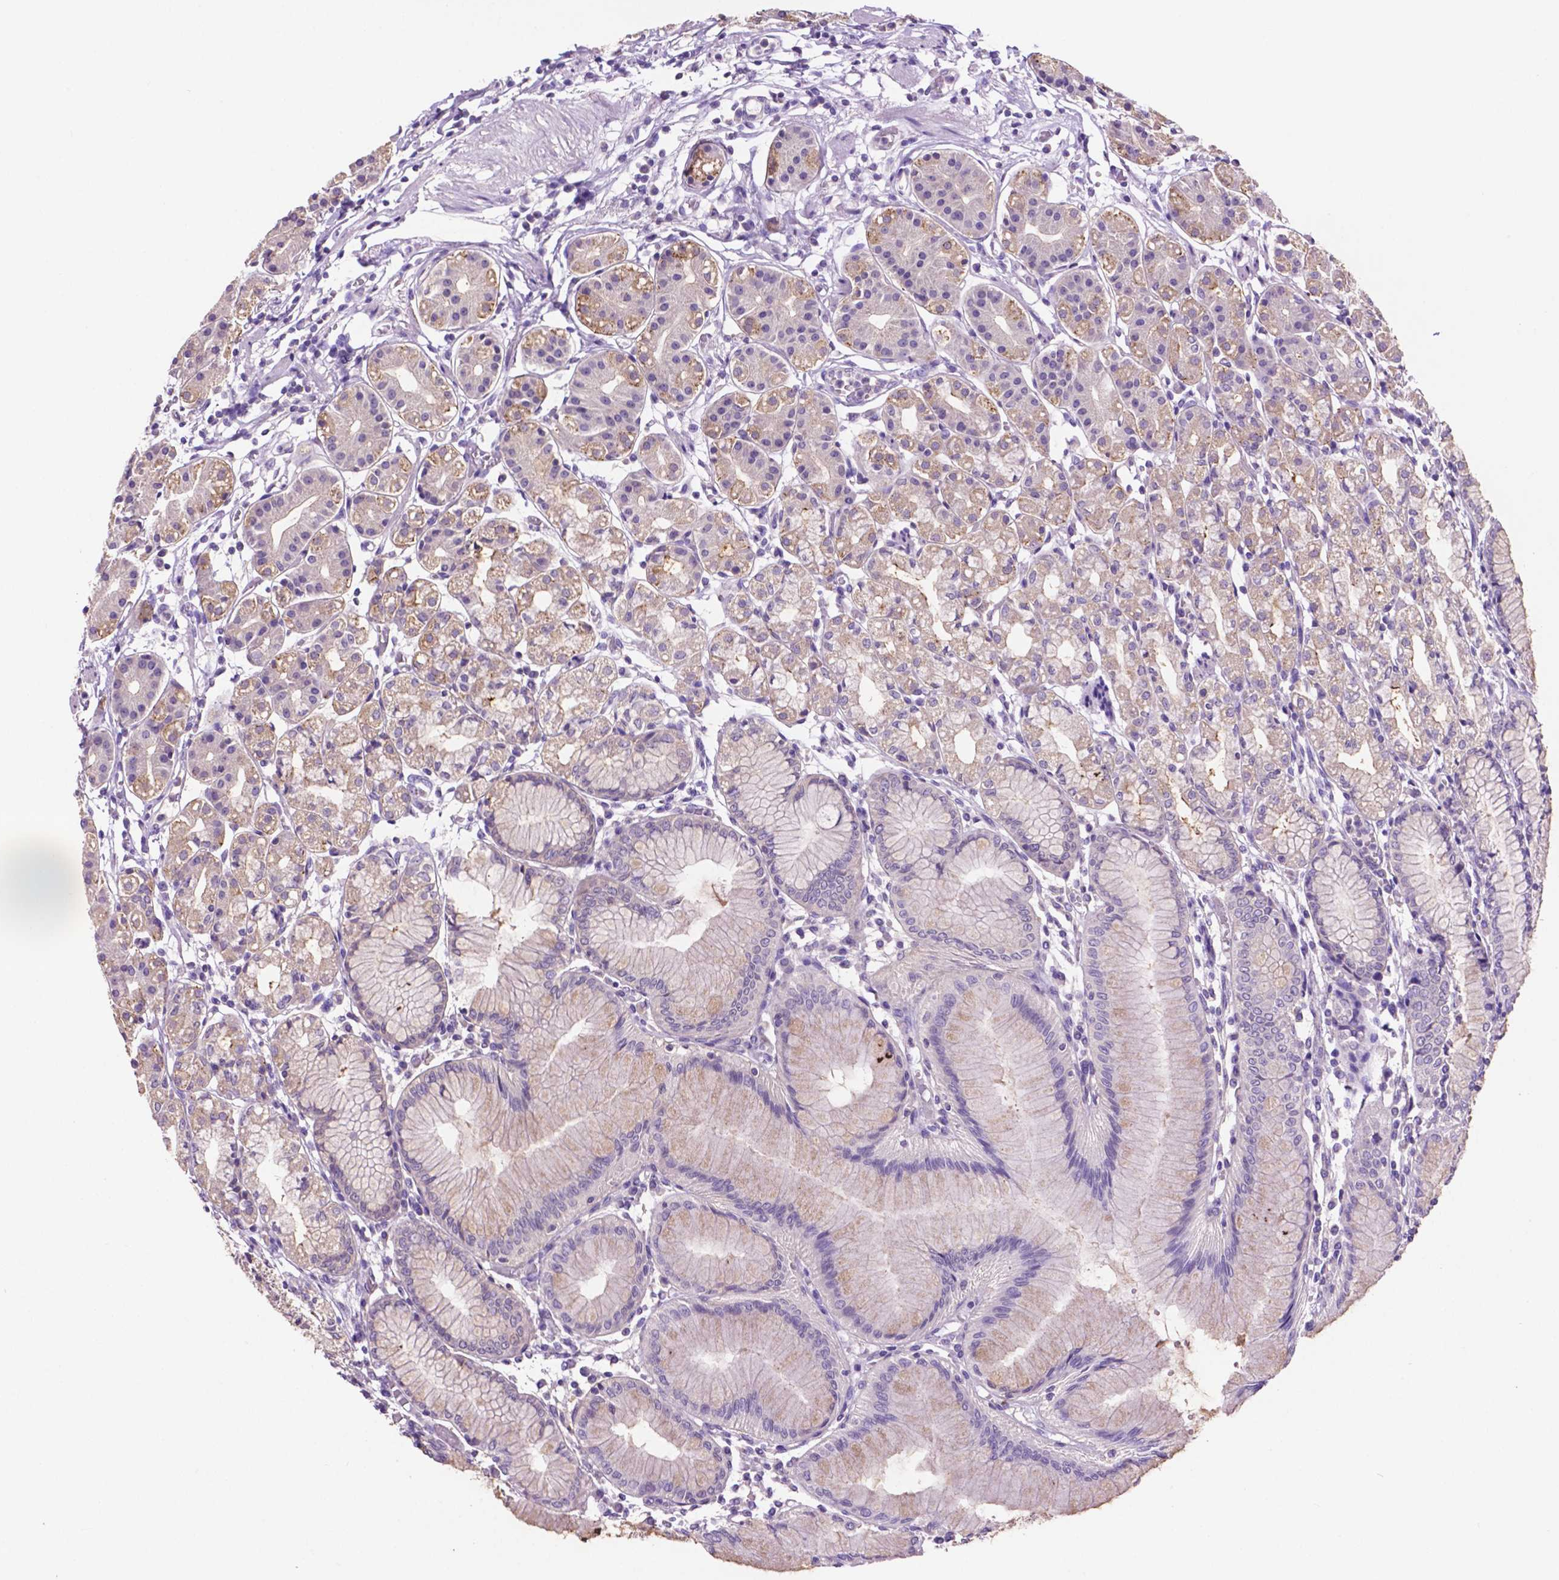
{"staining": {"intensity": "moderate", "quantity": "<25%", "location": "cytoplasmic/membranous"}, "tissue": "stomach", "cell_type": "Glandular cells", "image_type": "normal", "snomed": [{"axis": "morphology", "description": "Normal tissue, NOS"}, {"axis": "topography", "description": "Skeletal muscle"}, {"axis": "topography", "description": "Stomach"}], "caption": "This image exhibits IHC staining of normal stomach, with low moderate cytoplasmic/membranous expression in about <25% of glandular cells.", "gene": "PRPS2", "patient": {"sex": "female", "age": 57}}